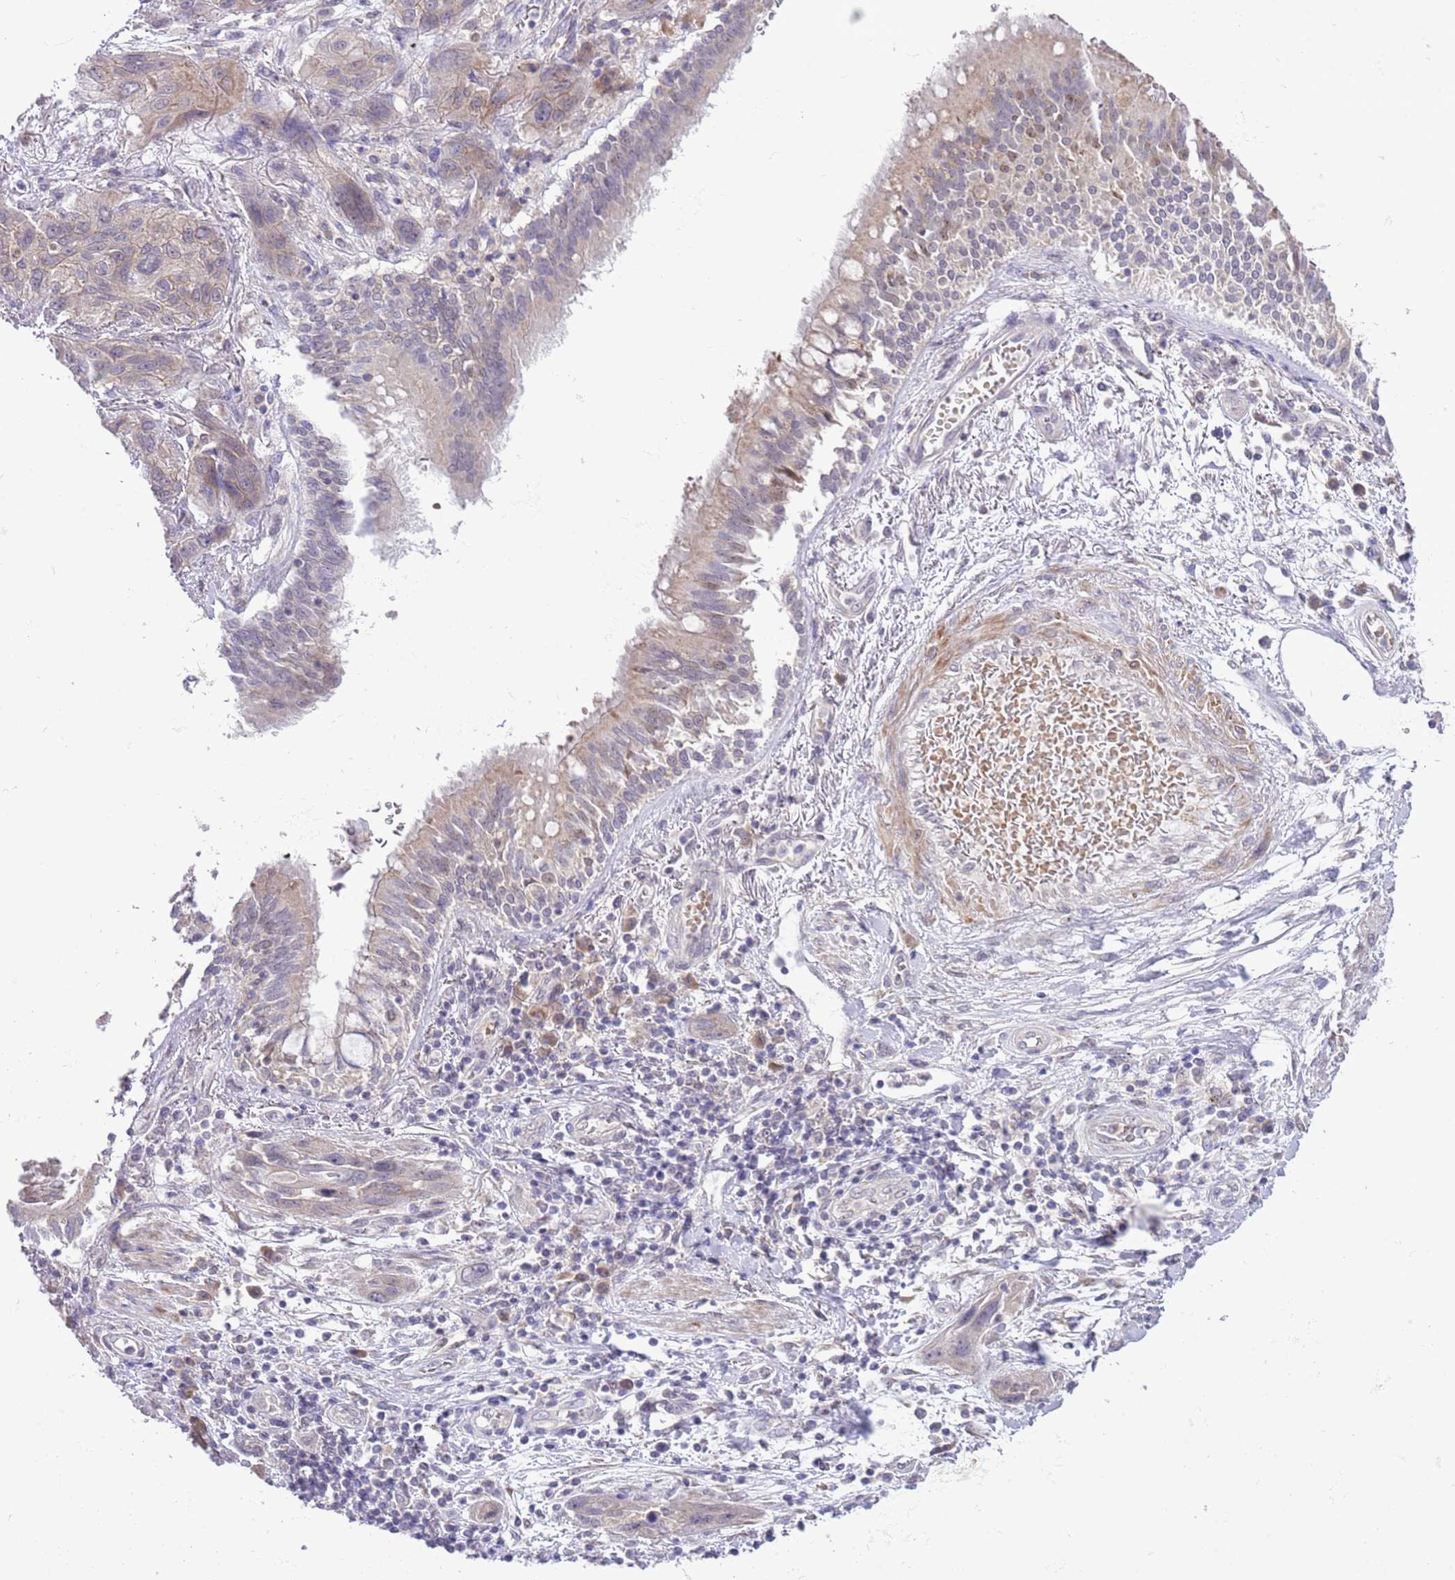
{"staining": {"intensity": "weak", "quantity": "<25%", "location": "cytoplasmic/membranous"}, "tissue": "lung cancer", "cell_type": "Tumor cells", "image_type": "cancer", "snomed": [{"axis": "morphology", "description": "Squamous cell carcinoma, NOS"}, {"axis": "topography", "description": "Lung"}], "caption": "Lung squamous cell carcinoma stained for a protein using immunohistochemistry (IHC) exhibits no staining tumor cells.", "gene": "GALK2", "patient": {"sex": "female", "age": 70}}